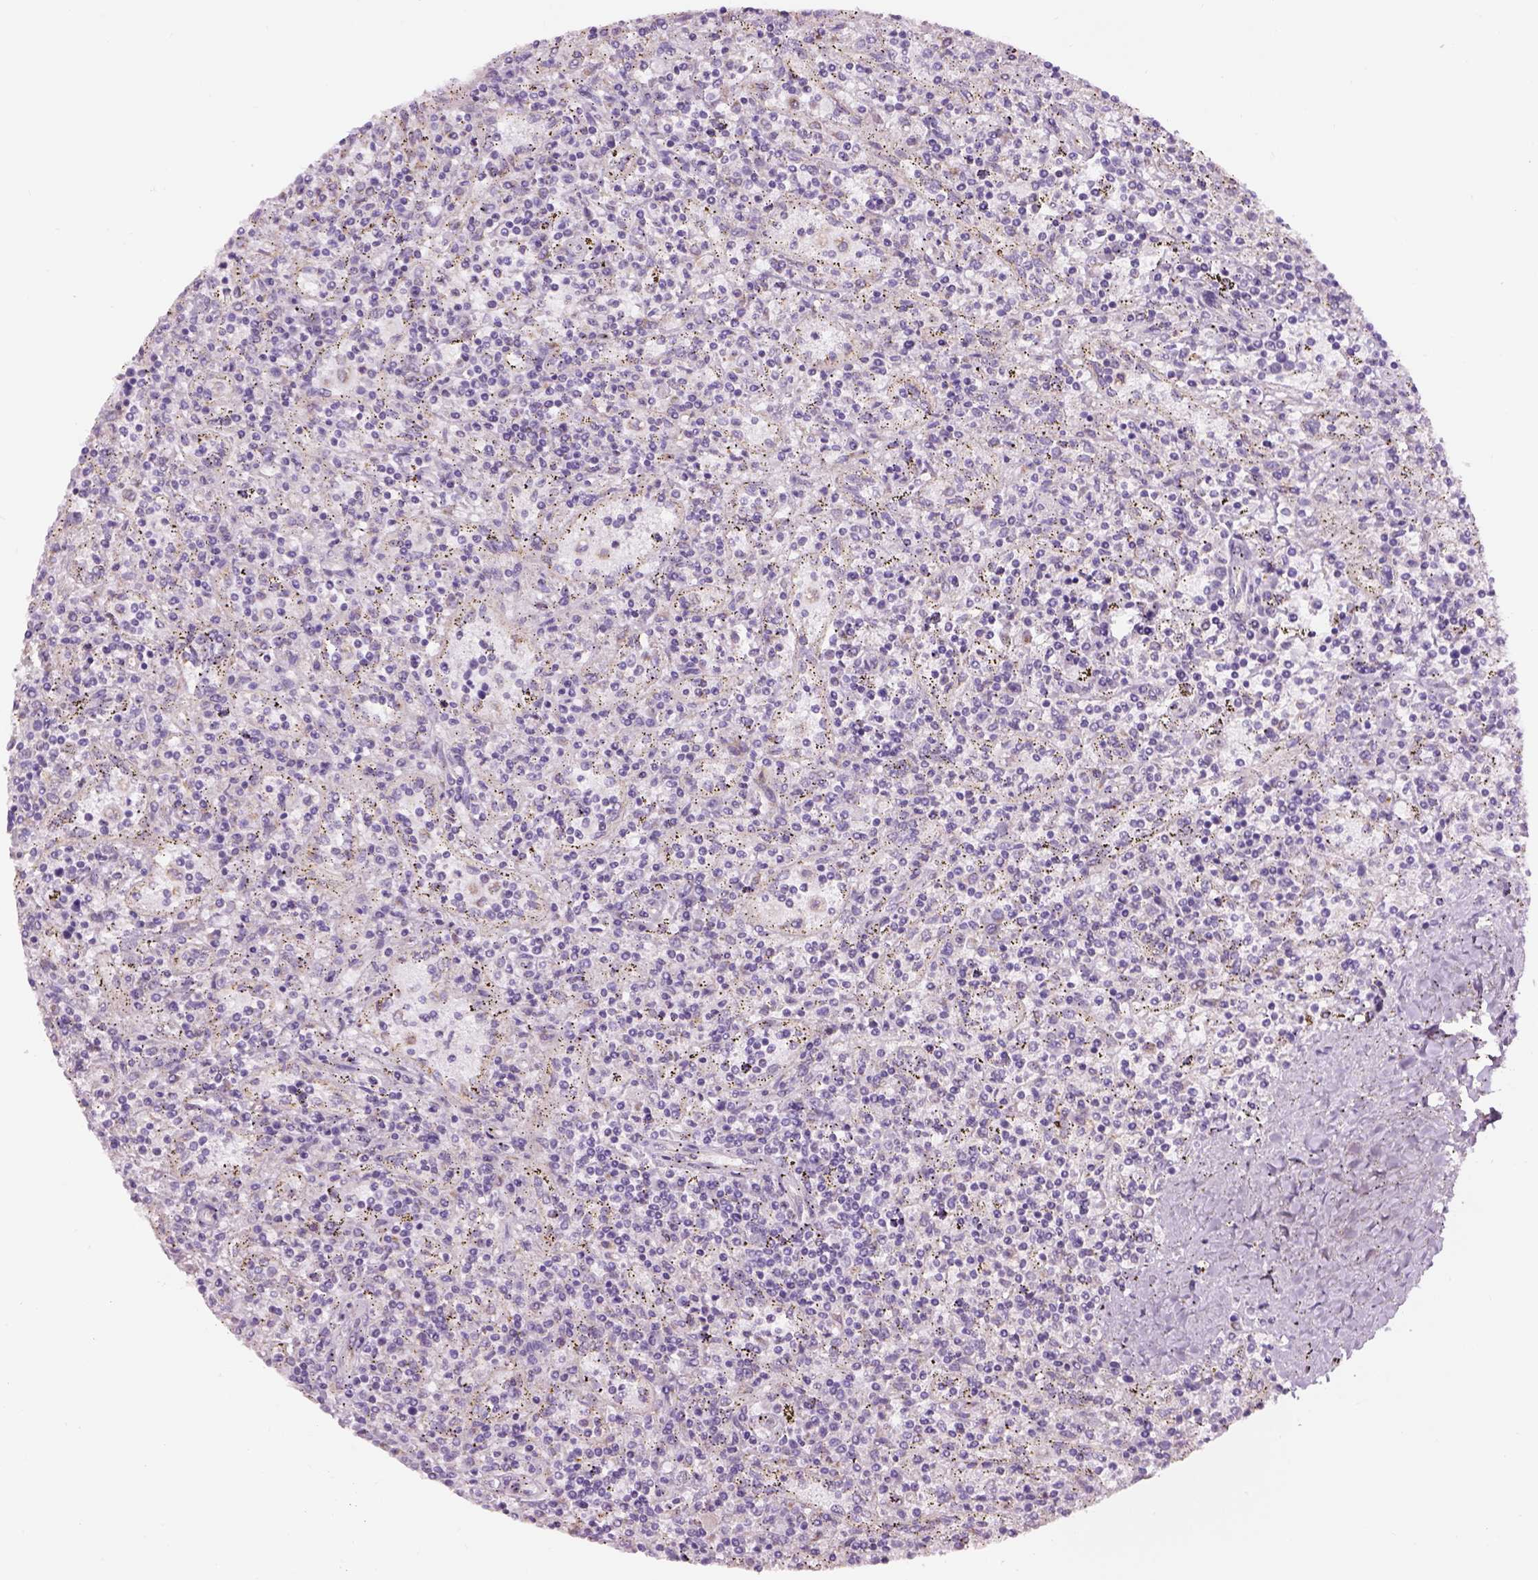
{"staining": {"intensity": "negative", "quantity": "none", "location": "none"}, "tissue": "lymphoma", "cell_type": "Tumor cells", "image_type": "cancer", "snomed": [{"axis": "morphology", "description": "Malignant lymphoma, non-Hodgkin's type, Low grade"}, {"axis": "topography", "description": "Spleen"}], "caption": "A micrograph of lymphoma stained for a protein demonstrates no brown staining in tumor cells.", "gene": "IFT52", "patient": {"sex": "male", "age": 62}}